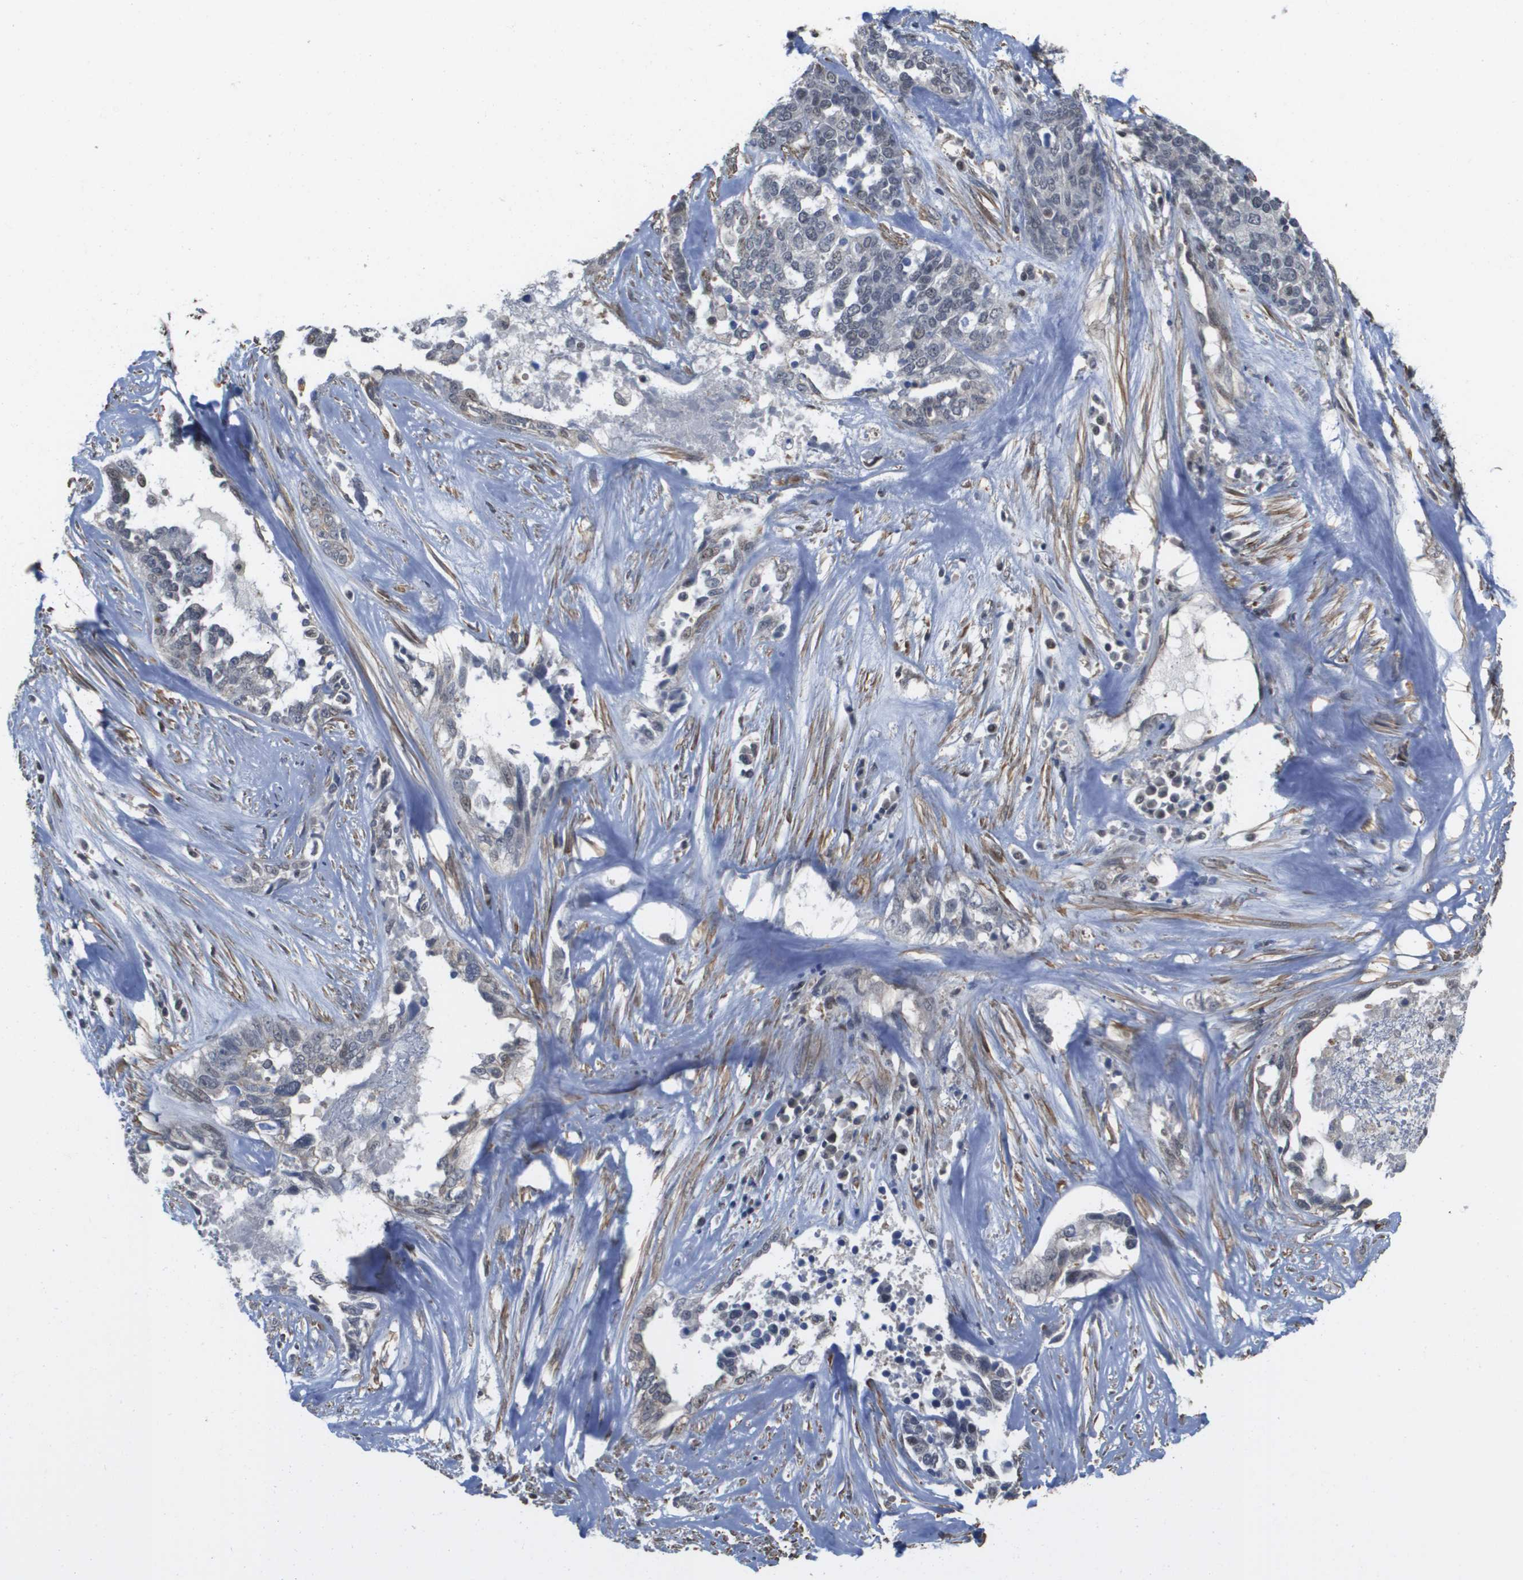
{"staining": {"intensity": "negative", "quantity": "none", "location": "none"}, "tissue": "ovarian cancer", "cell_type": "Tumor cells", "image_type": "cancer", "snomed": [{"axis": "morphology", "description": "Cystadenocarcinoma, serous, NOS"}, {"axis": "topography", "description": "Ovary"}], "caption": "The immunohistochemistry micrograph has no significant positivity in tumor cells of ovarian cancer (serous cystadenocarcinoma) tissue.", "gene": "RNF112", "patient": {"sex": "female", "age": 44}}